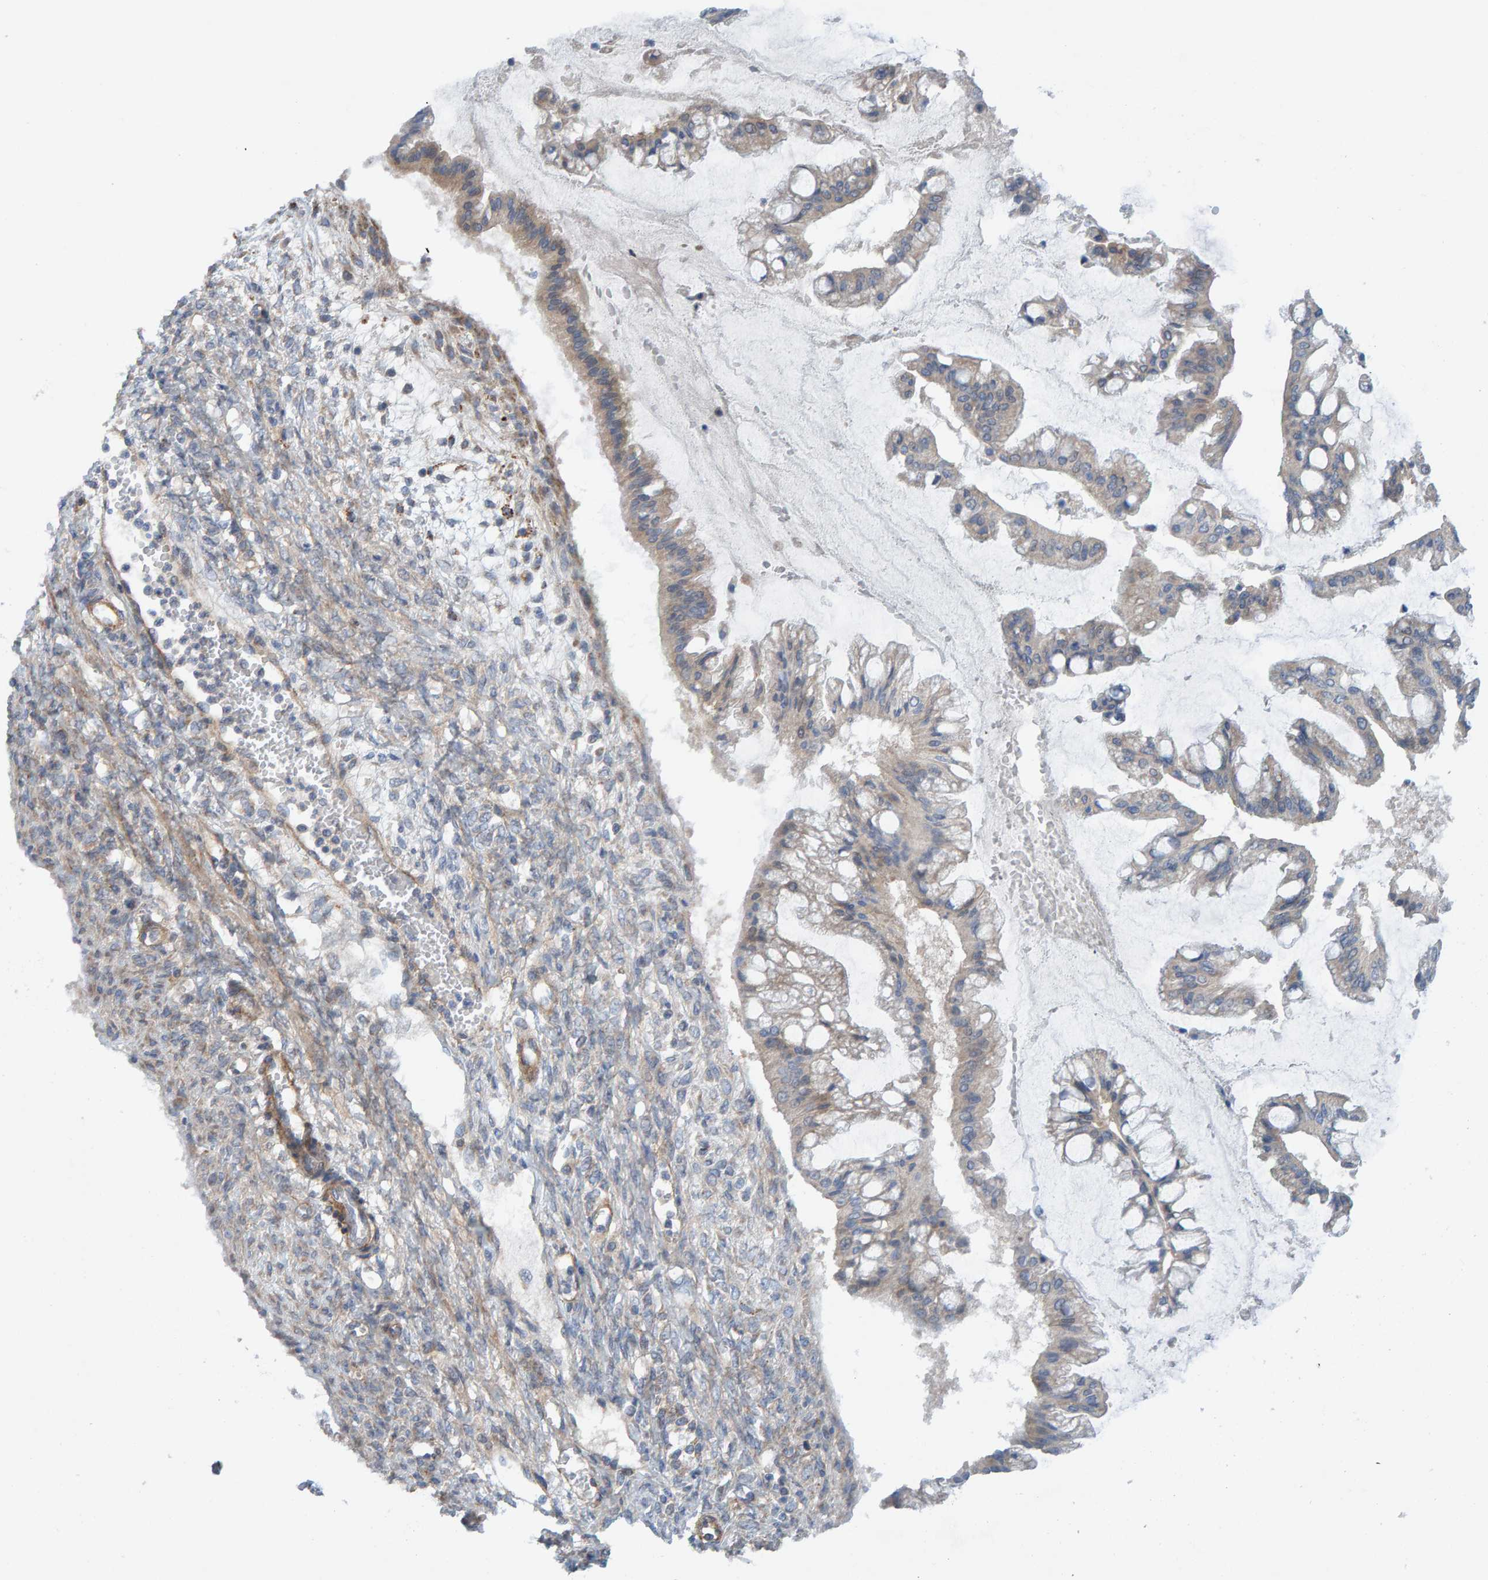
{"staining": {"intensity": "weak", "quantity": "25%-75%", "location": "cytoplasmic/membranous"}, "tissue": "ovarian cancer", "cell_type": "Tumor cells", "image_type": "cancer", "snomed": [{"axis": "morphology", "description": "Cystadenocarcinoma, mucinous, NOS"}, {"axis": "topography", "description": "Ovary"}], "caption": "Ovarian cancer (mucinous cystadenocarcinoma) tissue demonstrates weak cytoplasmic/membranous staining in approximately 25%-75% of tumor cells", "gene": "CDK5RAP3", "patient": {"sex": "female", "age": 73}}